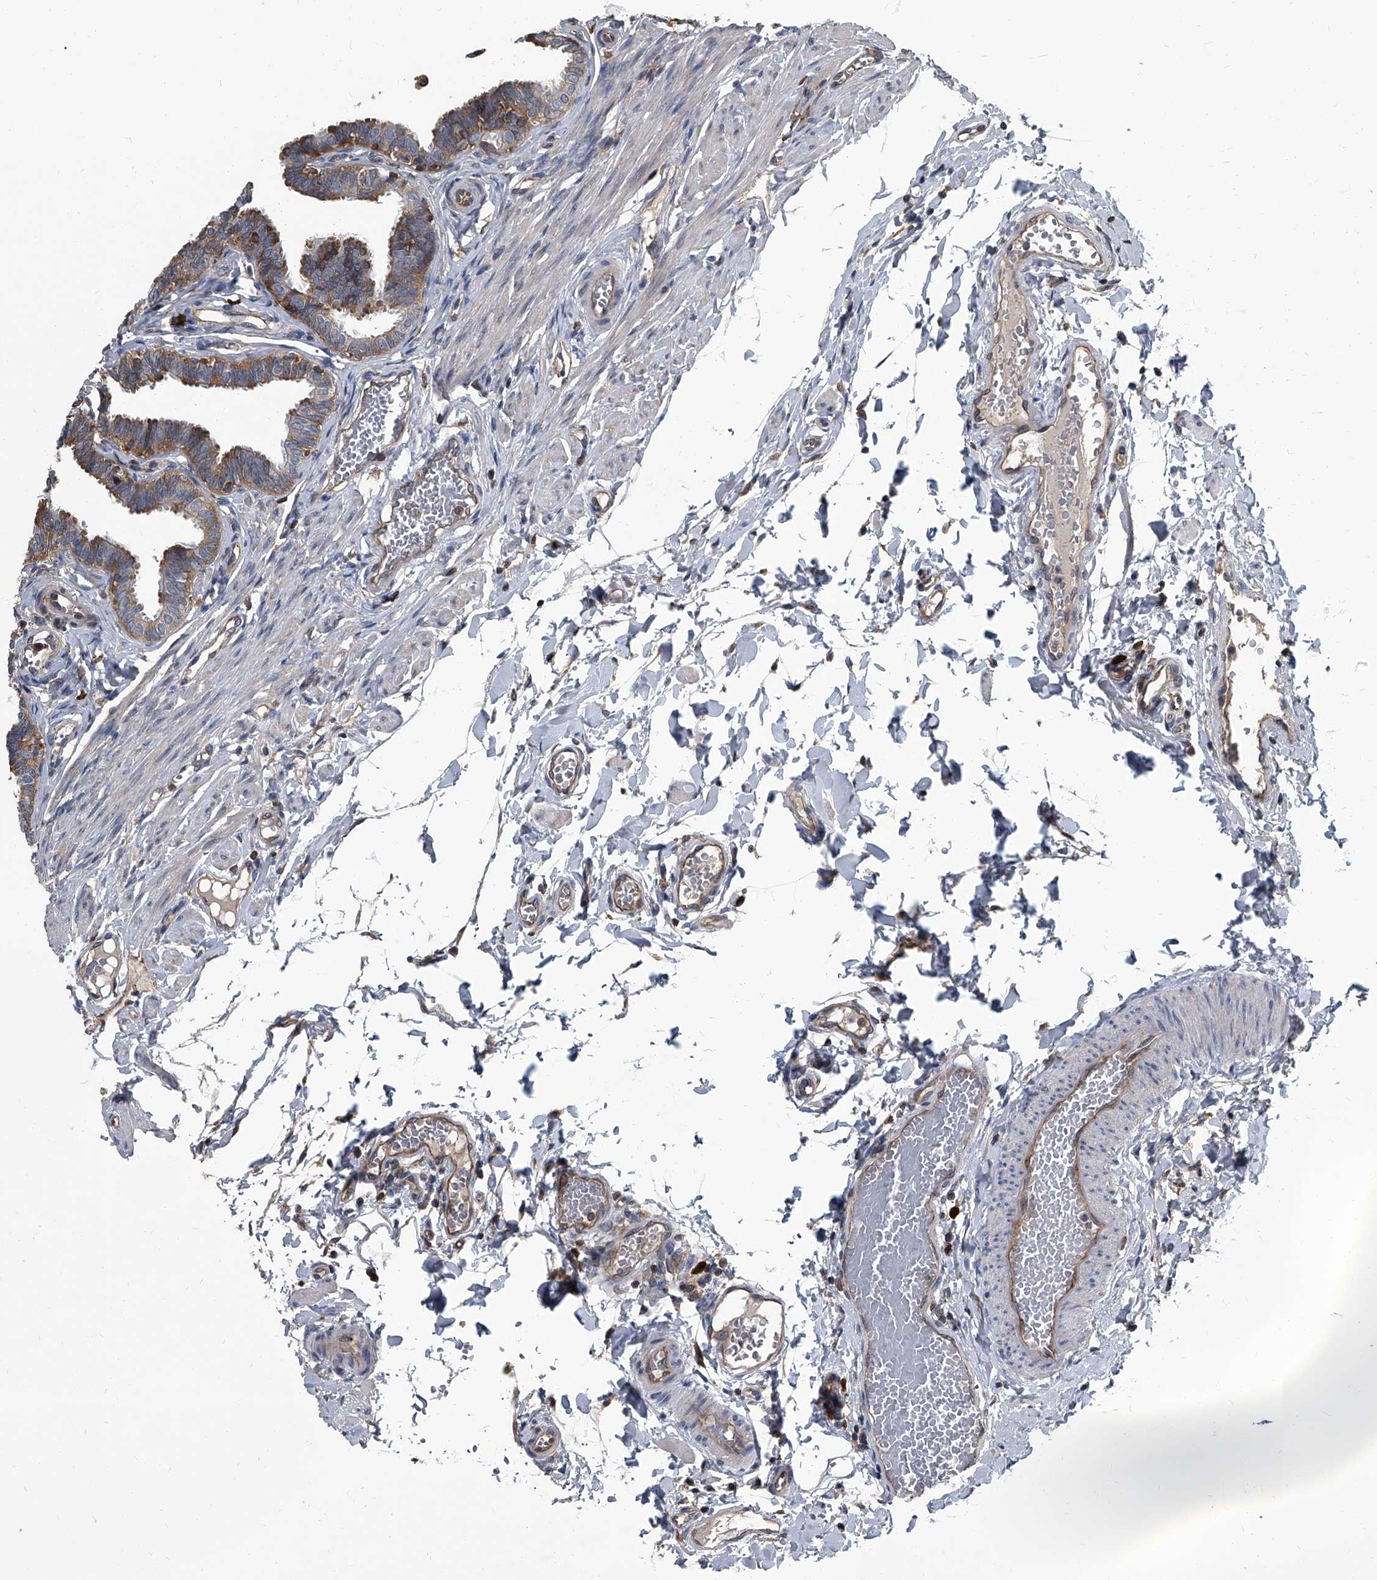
{"staining": {"intensity": "moderate", "quantity": ">75%", "location": "cytoplasmic/membranous"}, "tissue": "fallopian tube", "cell_type": "Glandular cells", "image_type": "normal", "snomed": [{"axis": "morphology", "description": "Normal tissue, NOS"}, {"axis": "topography", "description": "Fallopian tube"}, {"axis": "topography", "description": "Ovary"}], "caption": "Benign fallopian tube exhibits moderate cytoplasmic/membranous expression in about >75% of glandular cells (Stains: DAB (3,3'-diaminobenzidine) in brown, nuclei in blue, Microscopy: brightfield microscopy at high magnification)..", "gene": "CDV3", "patient": {"sex": "female", "age": 23}}